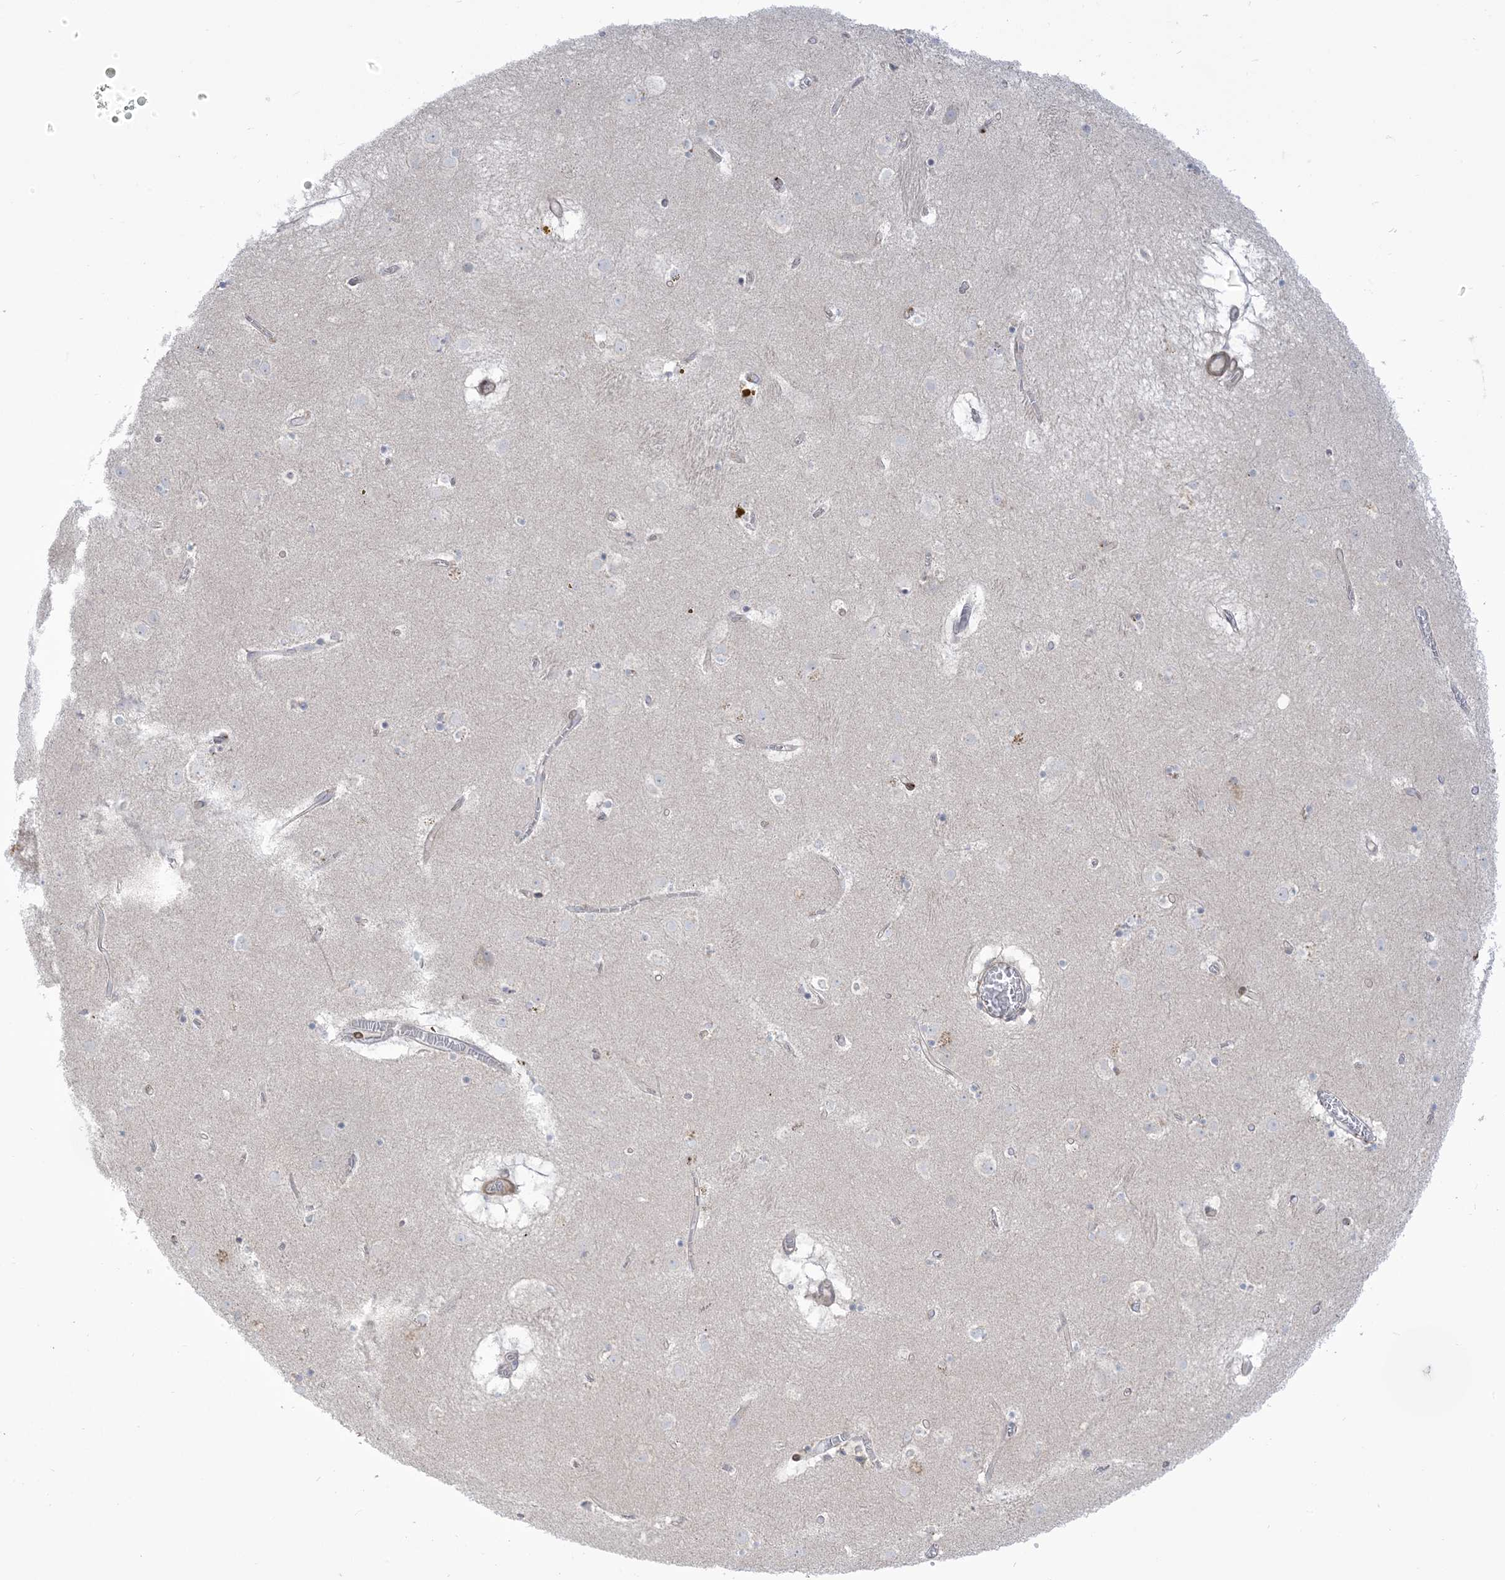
{"staining": {"intensity": "negative", "quantity": "none", "location": "none"}, "tissue": "caudate", "cell_type": "Glial cells", "image_type": "normal", "snomed": [{"axis": "morphology", "description": "Normal tissue, NOS"}, {"axis": "topography", "description": "Lateral ventricle wall"}], "caption": "DAB (3,3'-diaminobenzidine) immunohistochemical staining of benign caudate exhibits no significant expression in glial cells. Nuclei are stained in blue.", "gene": "AFTPH", "patient": {"sex": "male", "age": 70}}